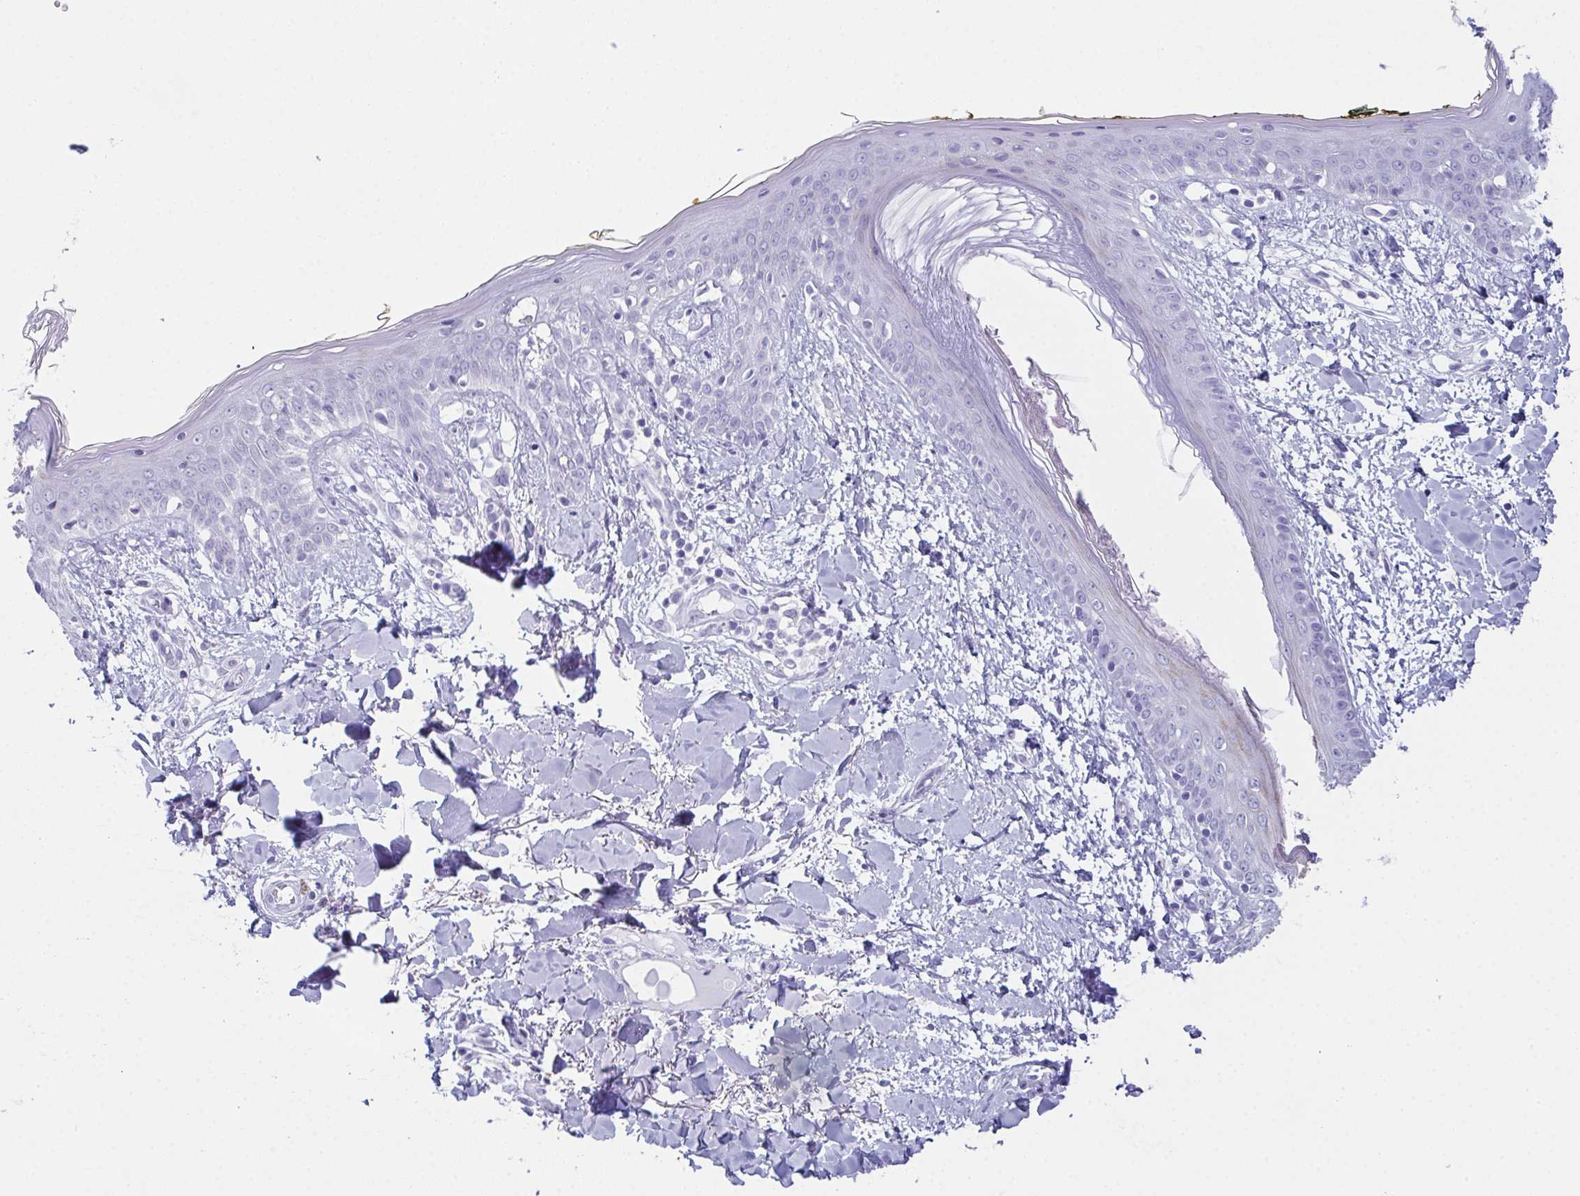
{"staining": {"intensity": "negative", "quantity": "none", "location": "none"}, "tissue": "skin", "cell_type": "Fibroblasts", "image_type": "normal", "snomed": [{"axis": "morphology", "description": "Normal tissue, NOS"}, {"axis": "topography", "description": "Skin"}], "caption": "This is a histopathology image of IHC staining of benign skin, which shows no staining in fibroblasts.", "gene": "TEX19", "patient": {"sex": "female", "age": 34}}